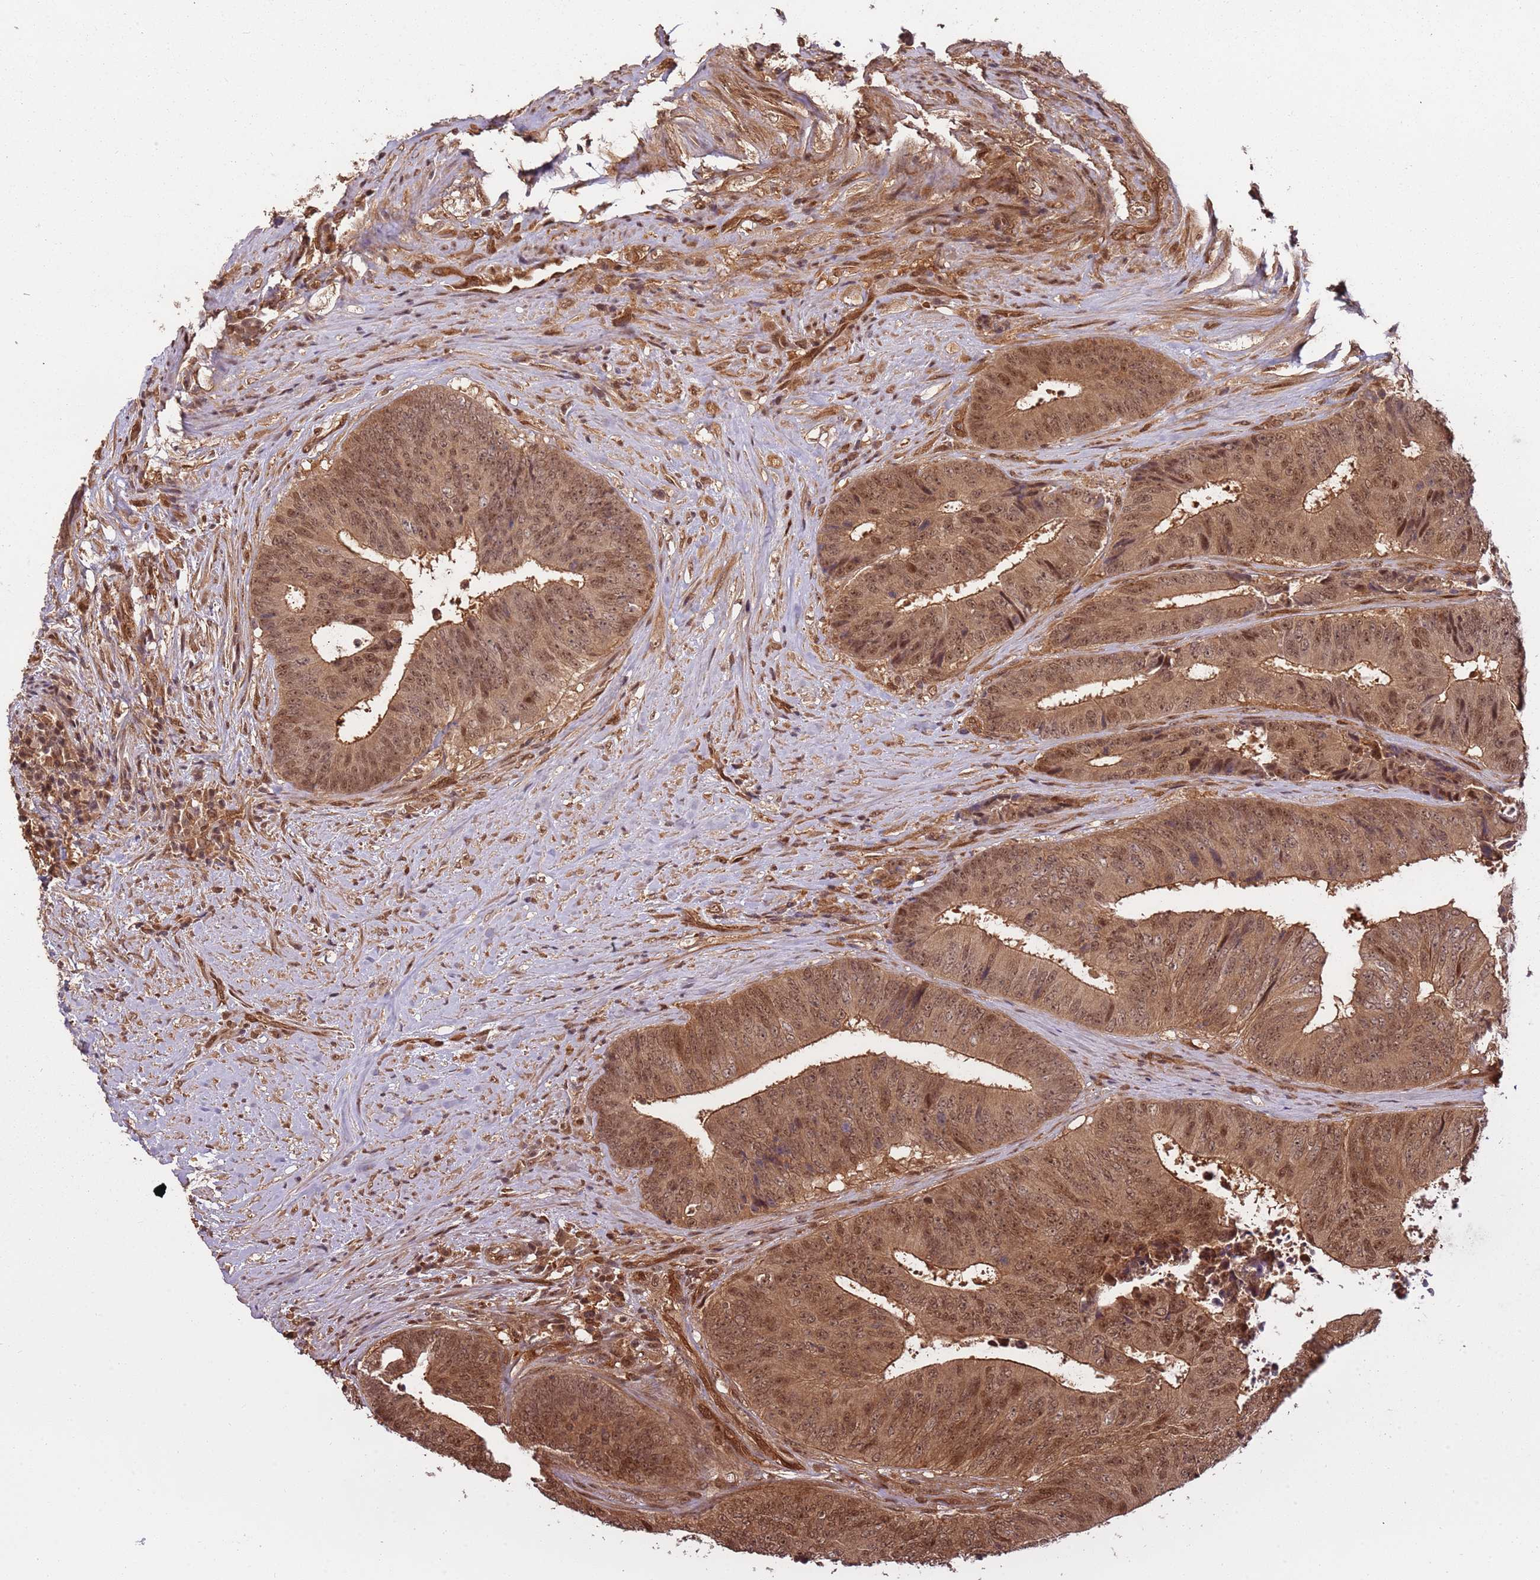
{"staining": {"intensity": "moderate", "quantity": ">75%", "location": "cytoplasmic/membranous,nuclear"}, "tissue": "colorectal cancer", "cell_type": "Tumor cells", "image_type": "cancer", "snomed": [{"axis": "morphology", "description": "Adenocarcinoma, NOS"}, {"axis": "topography", "description": "Rectum"}], "caption": "High-power microscopy captured an immunohistochemistry photomicrograph of adenocarcinoma (colorectal), revealing moderate cytoplasmic/membranous and nuclear positivity in approximately >75% of tumor cells.", "gene": "PGLS", "patient": {"sex": "male", "age": 72}}